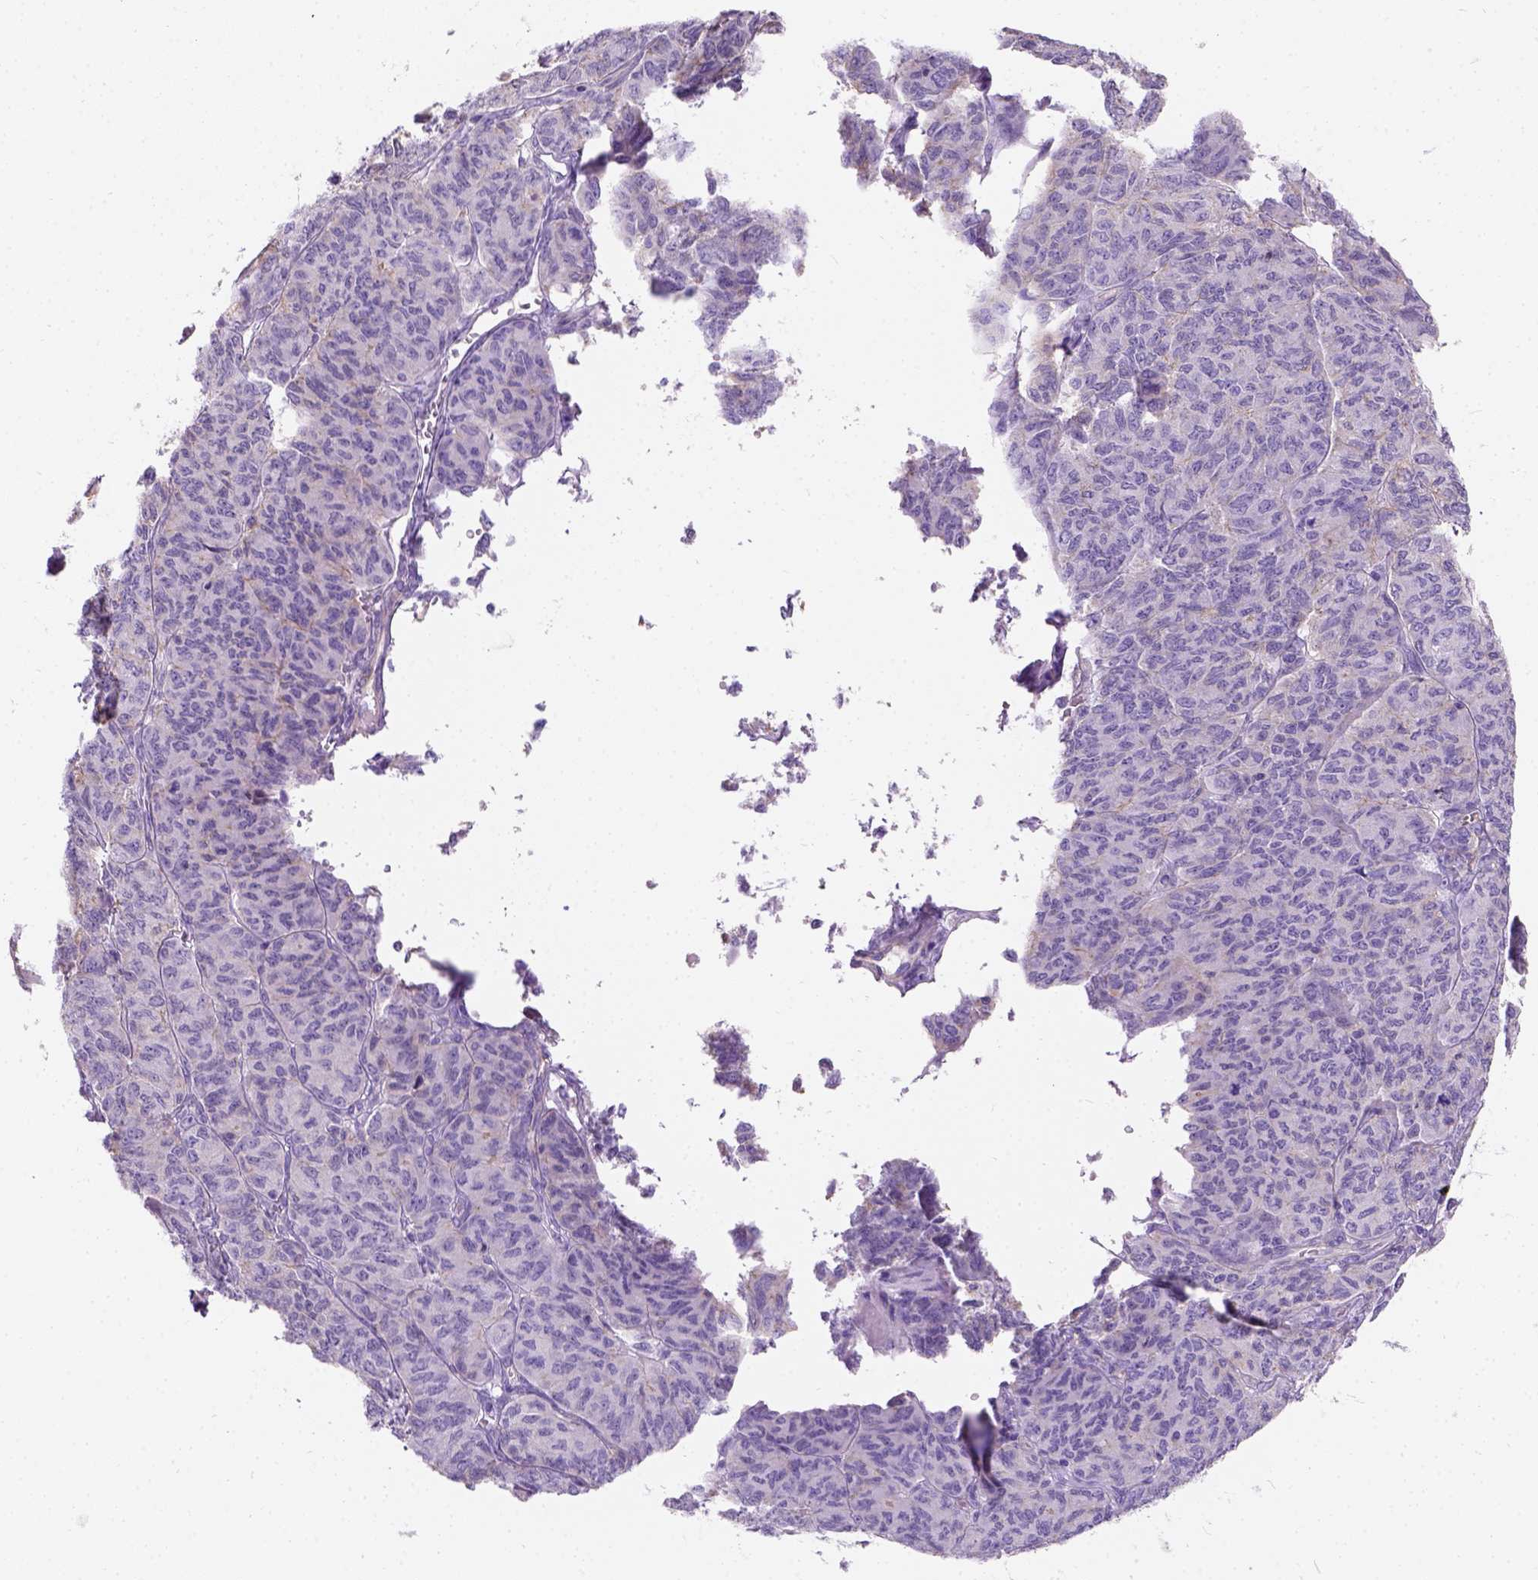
{"staining": {"intensity": "negative", "quantity": "none", "location": "none"}, "tissue": "ovarian cancer", "cell_type": "Tumor cells", "image_type": "cancer", "snomed": [{"axis": "morphology", "description": "Carcinoma, endometroid"}, {"axis": "topography", "description": "Ovary"}], "caption": "Immunohistochemistry of human ovarian cancer (endometroid carcinoma) displays no expression in tumor cells.", "gene": "PHF7", "patient": {"sex": "female", "age": 80}}